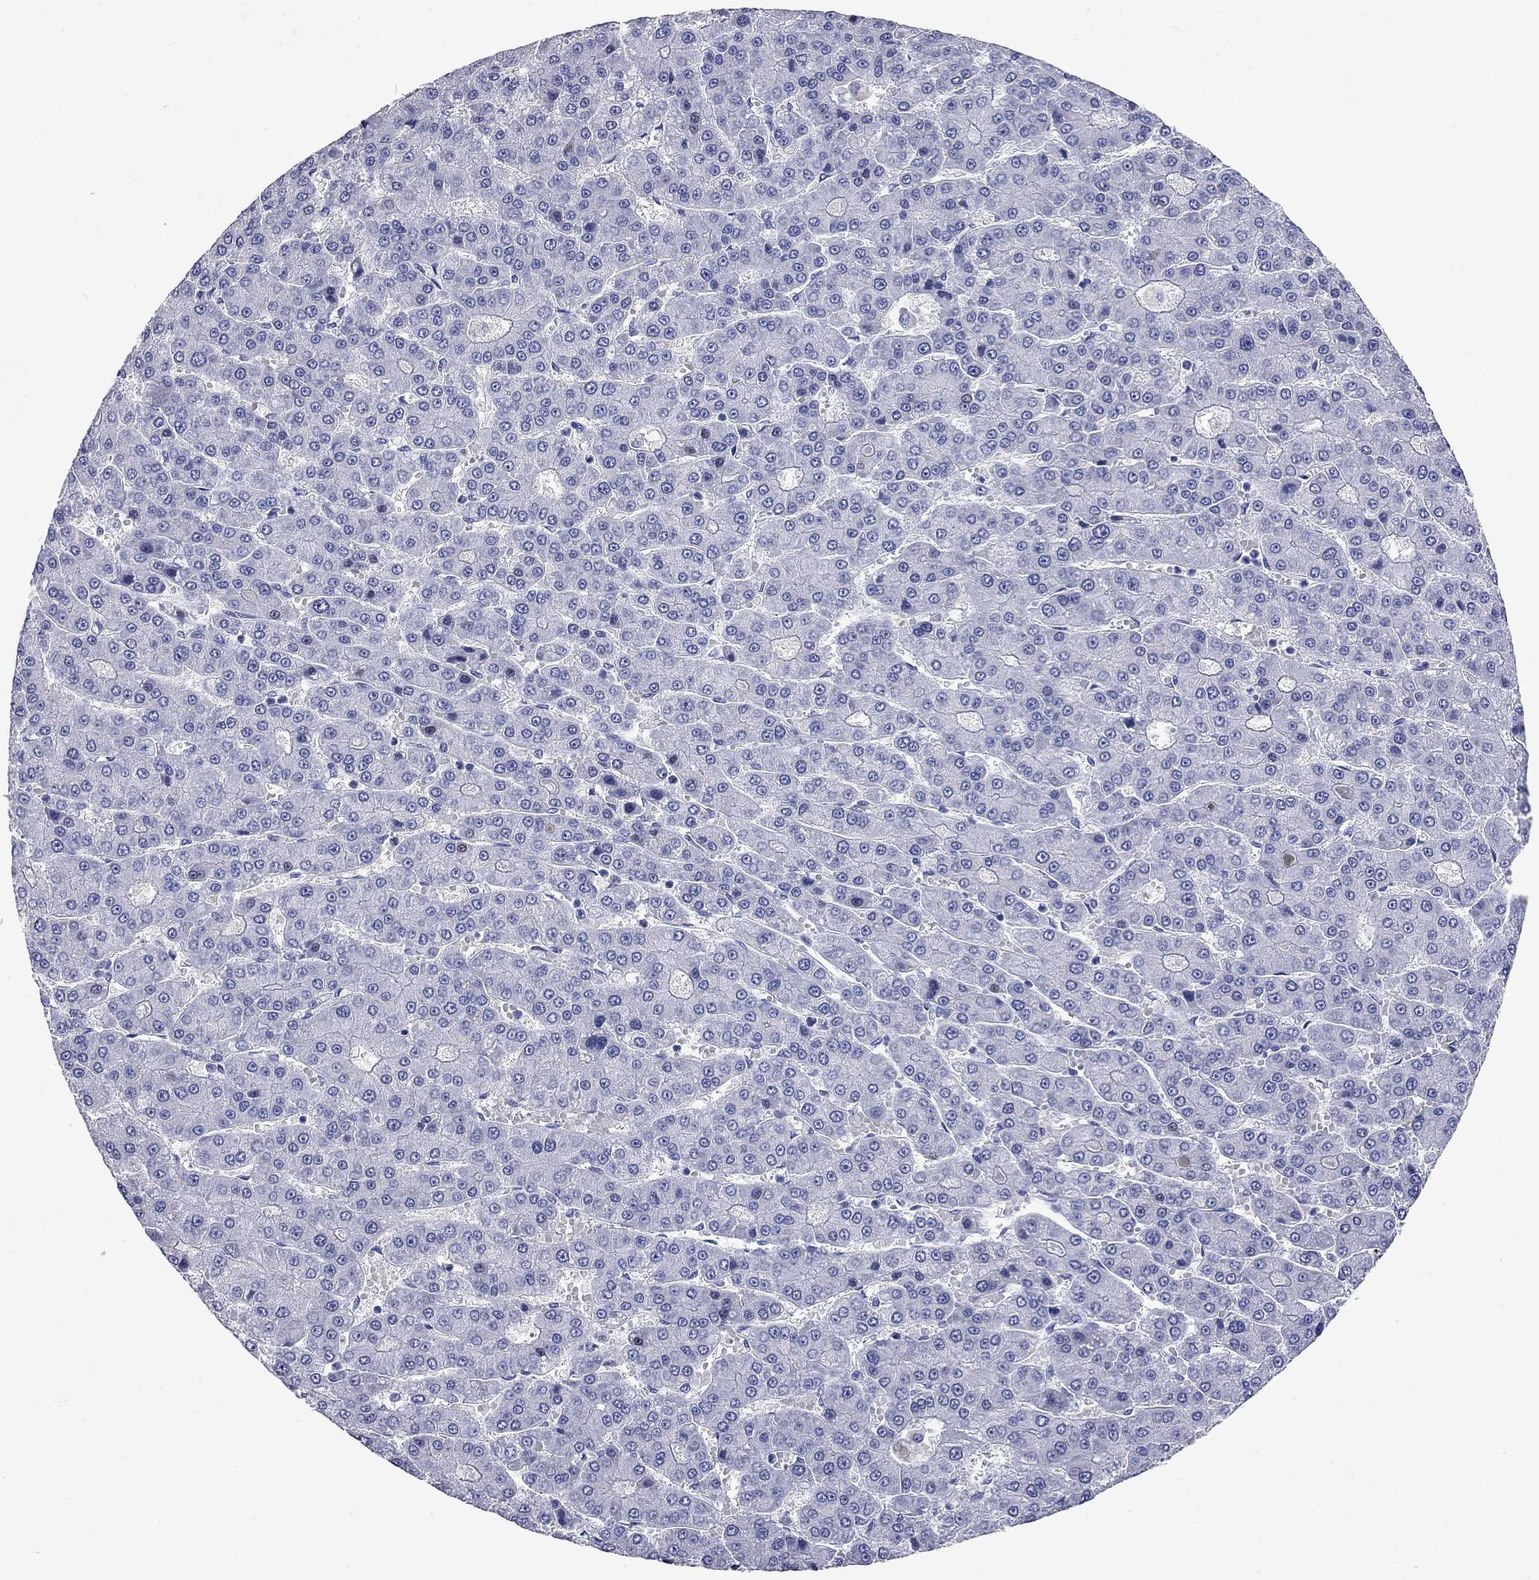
{"staining": {"intensity": "negative", "quantity": "none", "location": "none"}, "tissue": "liver cancer", "cell_type": "Tumor cells", "image_type": "cancer", "snomed": [{"axis": "morphology", "description": "Carcinoma, Hepatocellular, NOS"}, {"axis": "topography", "description": "Liver"}], "caption": "The histopathology image displays no significant positivity in tumor cells of liver cancer.", "gene": "FAM221B", "patient": {"sex": "male", "age": 70}}